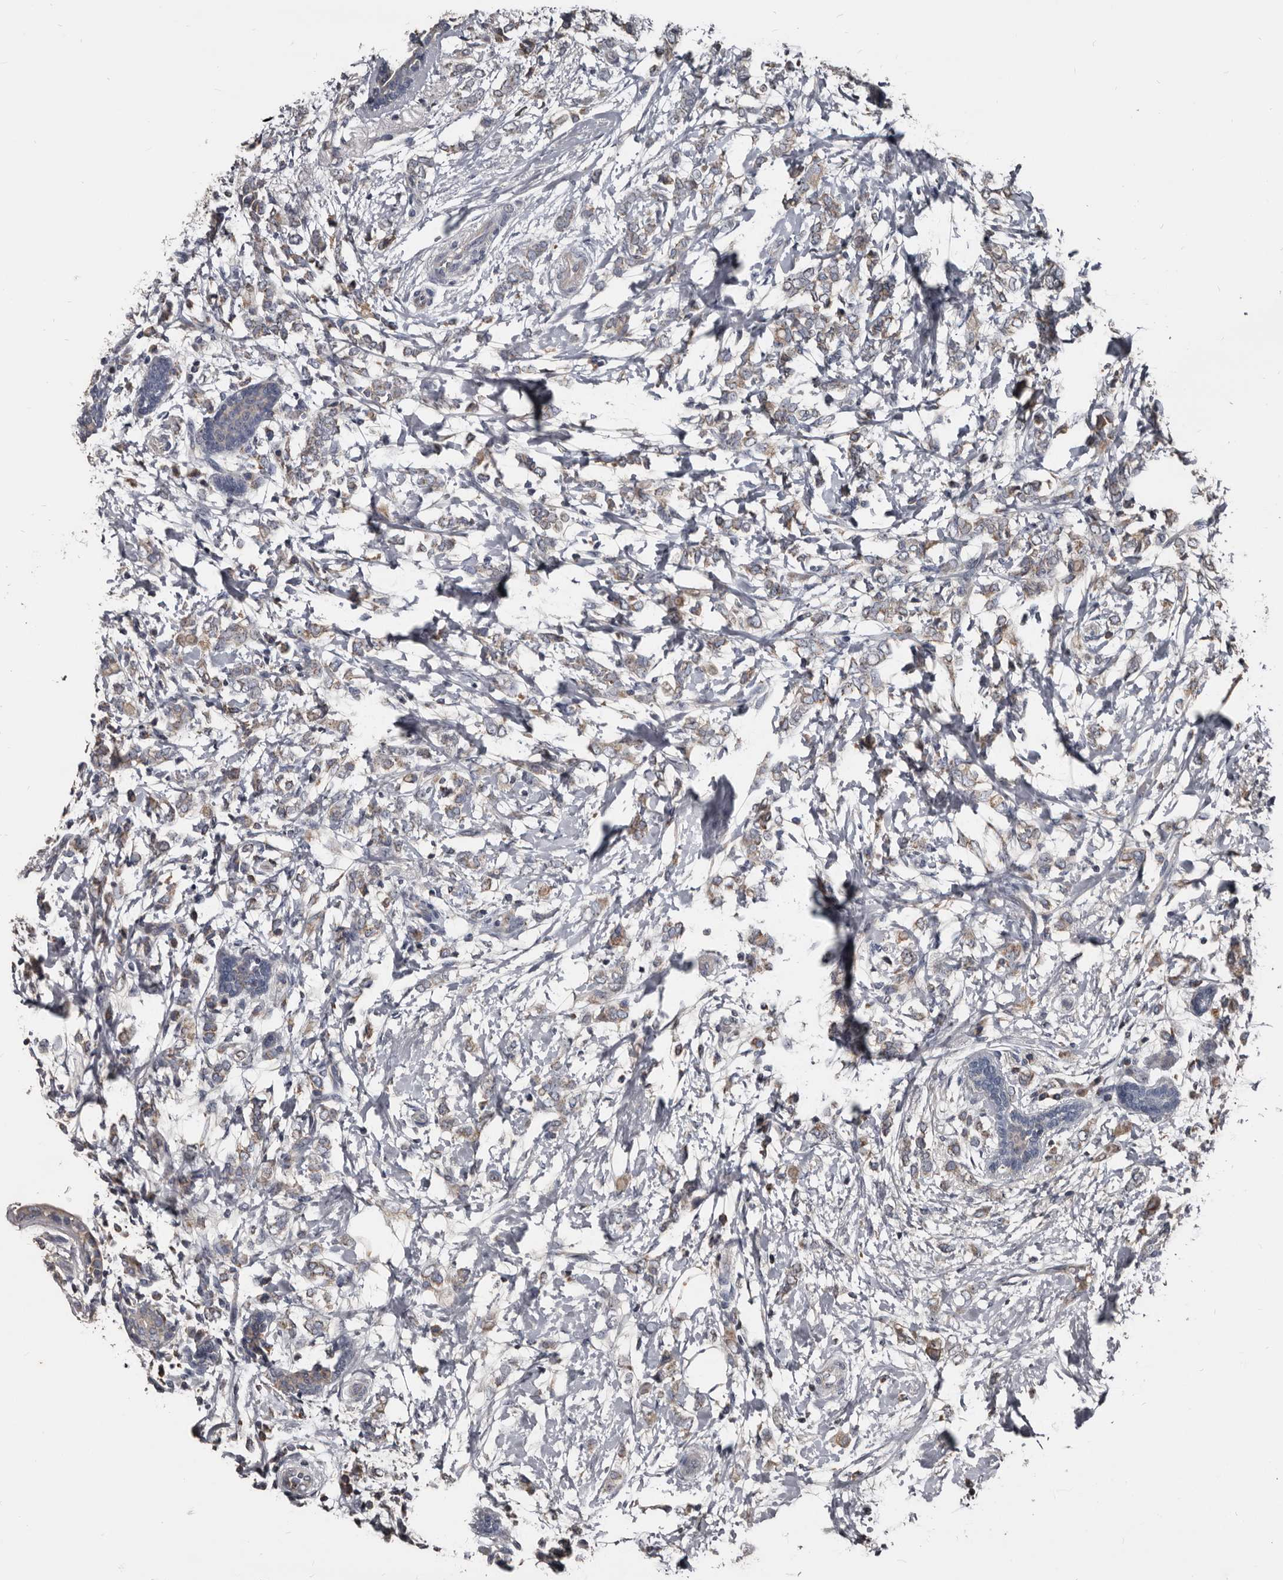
{"staining": {"intensity": "weak", "quantity": ">75%", "location": "cytoplasmic/membranous"}, "tissue": "breast cancer", "cell_type": "Tumor cells", "image_type": "cancer", "snomed": [{"axis": "morphology", "description": "Normal tissue, NOS"}, {"axis": "morphology", "description": "Lobular carcinoma"}, {"axis": "topography", "description": "Breast"}], "caption": "Immunohistochemical staining of human breast lobular carcinoma exhibits low levels of weak cytoplasmic/membranous positivity in about >75% of tumor cells.", "gene": "GREB1", "patient": {"sex": "female", "age": 47}}